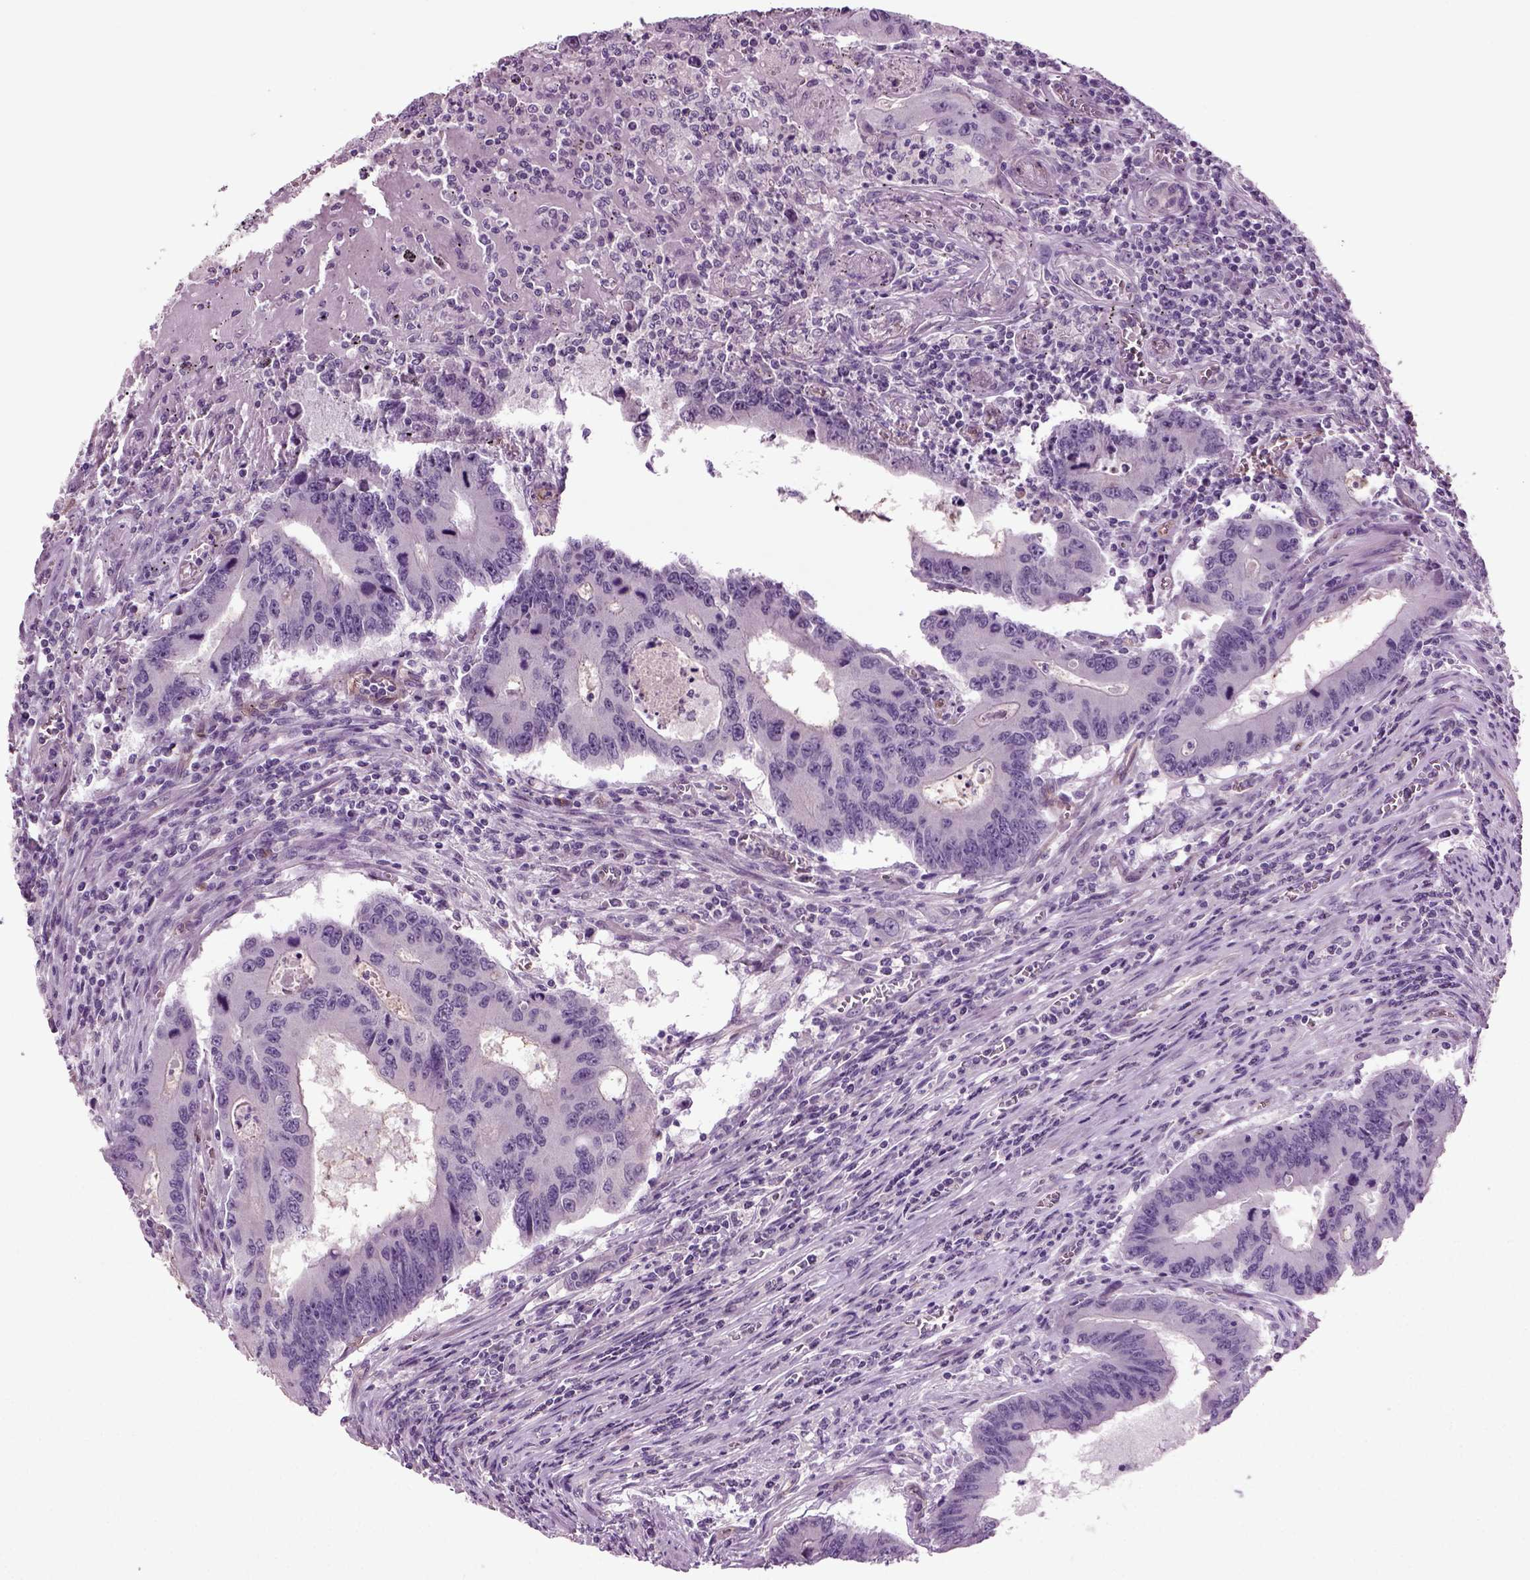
{"staining": {"intensity": "negative", "quantity": "none", "location": "none"}, "tissue": "colorectal cancer", "cell_type": "Tumor cells", "image_type": "cancer", "snomed": [{"axis": "morphology", "description": "Adenocarcinoma, NOS"}, {"axis": "topography", "description": "Colon"}], "caption": "The immunohistochemistry image has no significant positivity in tumor cells of colorectal adenocarcinoma tissue. (Immunohistochemistry, brightfield microscopy, high magnification).", "gene": "COL9A2", "patient": {"sex": "male", "age": 53}}